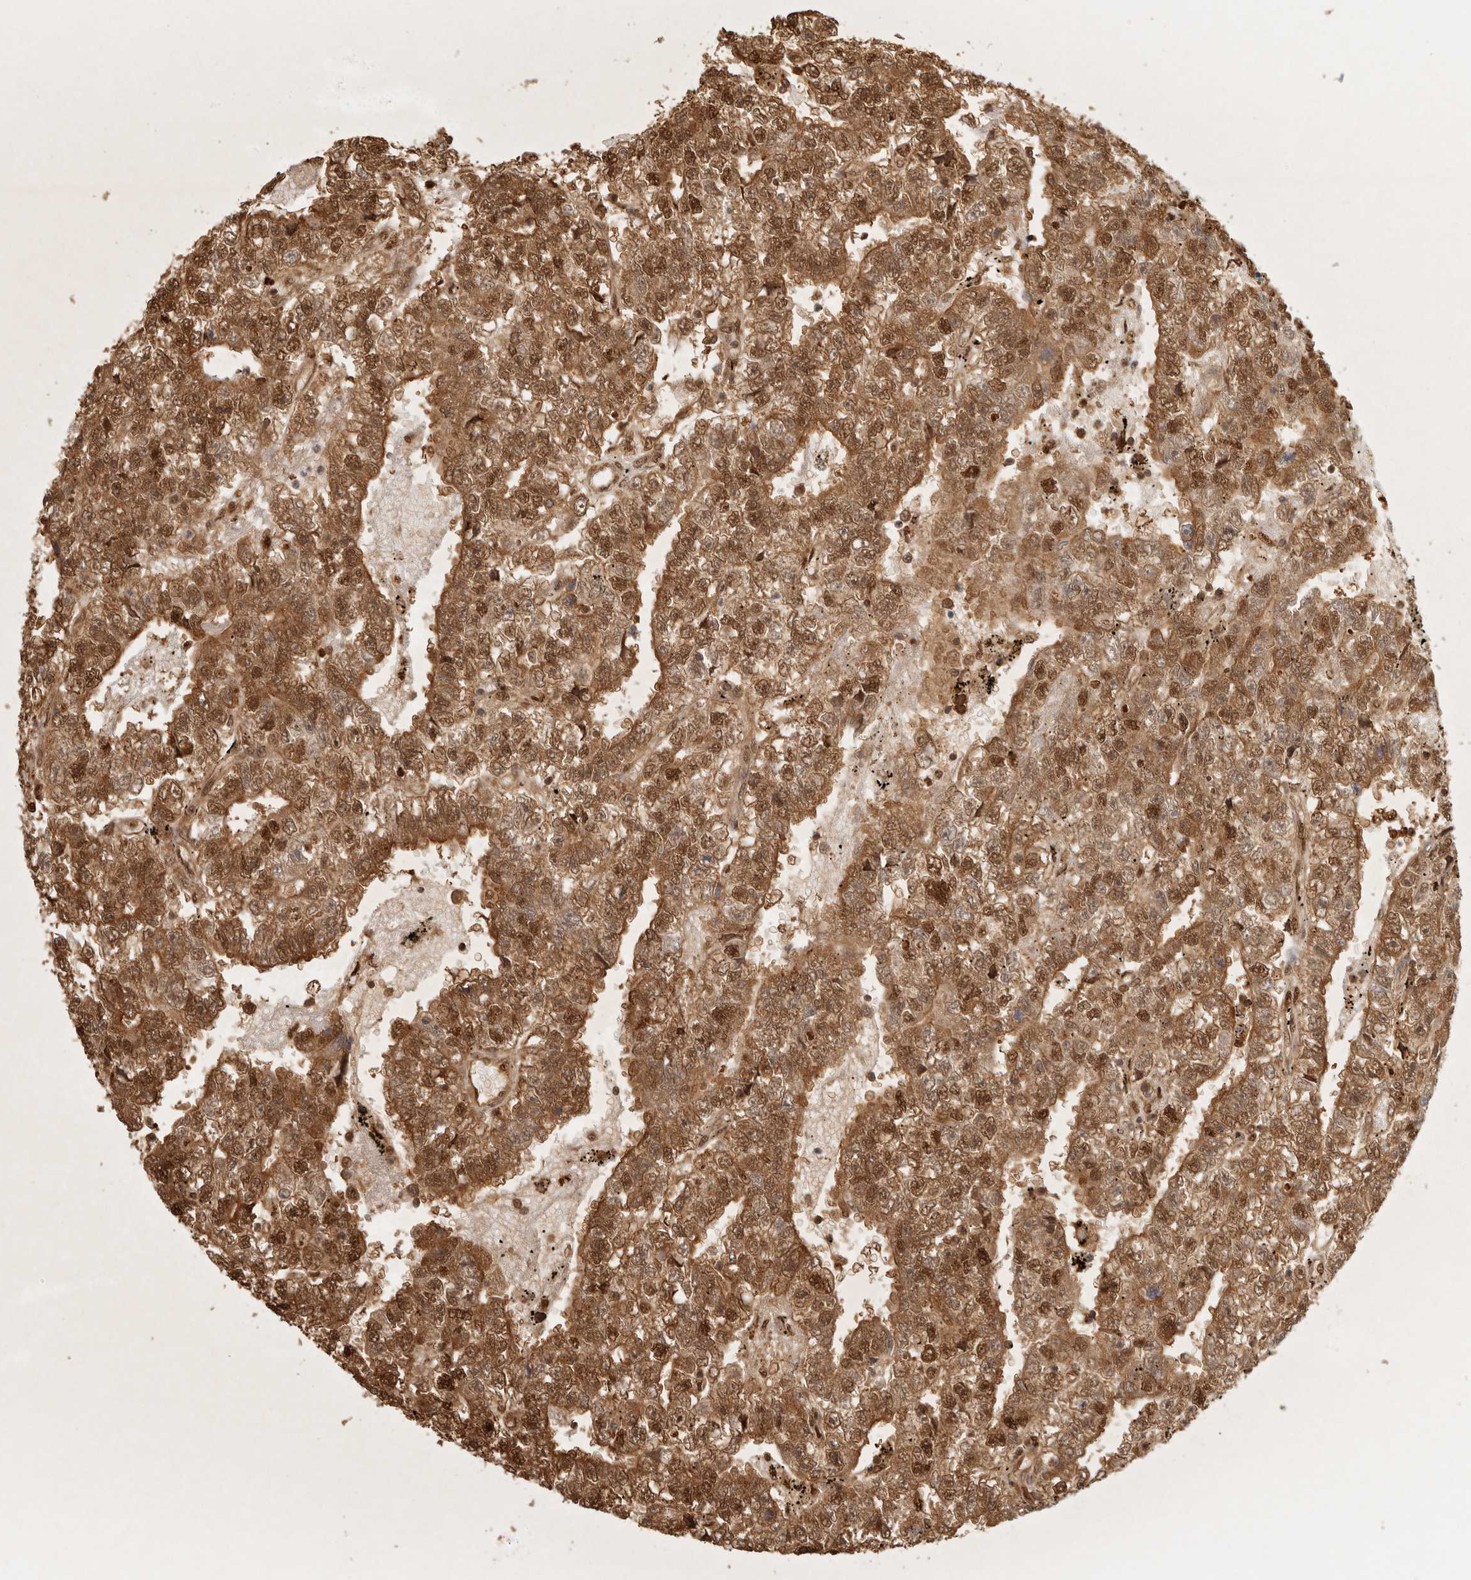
{"staining": {"intensity": "strong", "quantity": ">75%", "location": "cytoplasmic/membranous,nuclear"}, "tissue": "testis cancer", "cell_type": "Tumor cells", "image_type": "cancer", "snomed": [{"axis": "morphology", "description": "Carcinoma, Embryonal, NOS"}, {"axis": "topography", "description": "Testis"}], "caption": "Protein staining of testis cancer tissue displays strong cytoplasmic/membranous and nuclear staining in about >75% of tumor cells.", "gene": "PSMA5", "patient": {"sex": "male", "age": 25}}